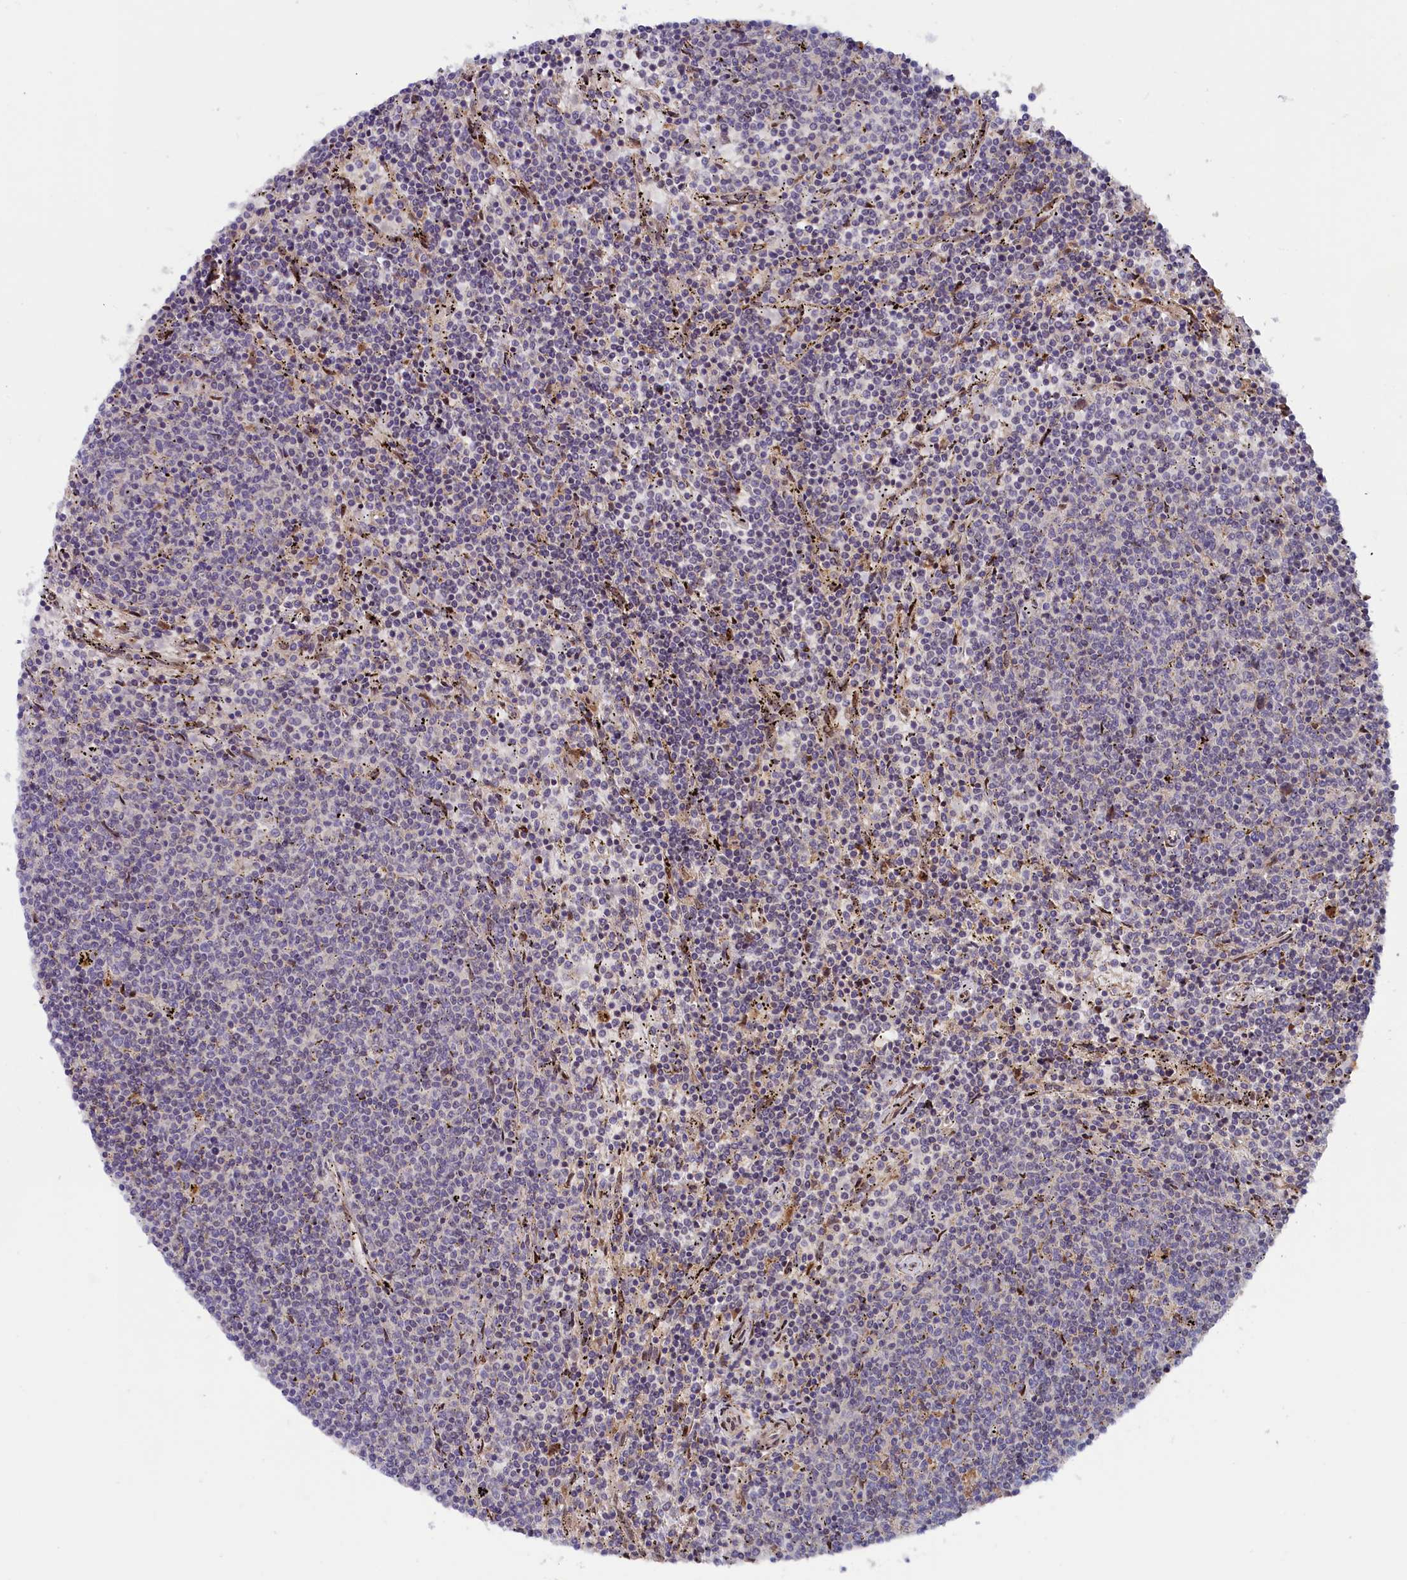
{"staining": {"intensity": "negative", "quantity": "none", "location": "none"}, "tissue": "lymphoma", "cell_type": "Tumor cells", "image_type": "cancer", "snomed": [{"axis": "morphology", "description": "Malignant lymphoma, non-Hodgkin's type, Low grade"}, {"axis": "topography", "description": "Spleen"}], "caption": "High magnification brightfield microscopy of lymphoma stained with DAB (3,3'-diaminobenzidine) (brown) and counterstained with hematoxylin (blue): tumor cells show no significant expression.", "gene": "CHST12", "patient": {"sex": "female", "age": 50}}